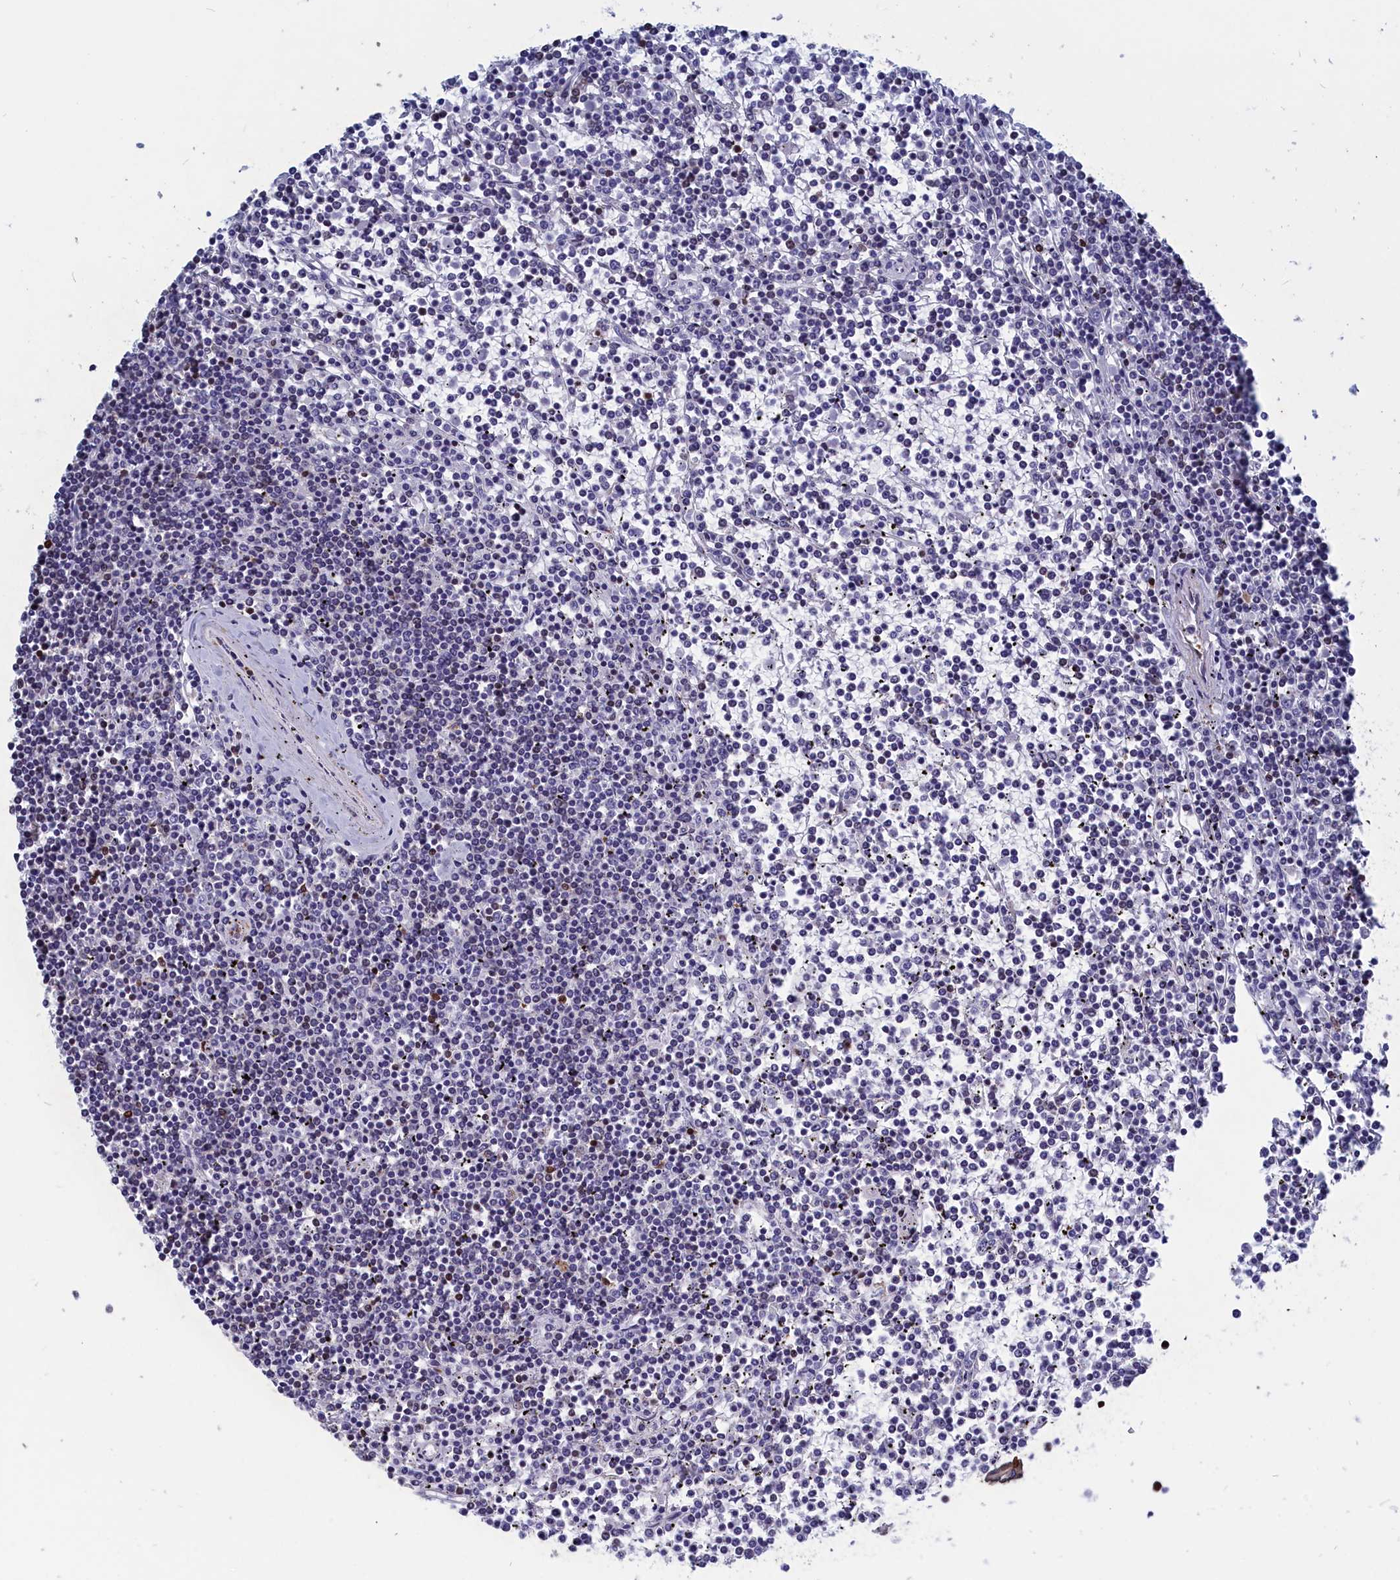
{"staining": {"intensity": "negative", "quantity": "none", "location": "none"}, "tissue": "lymphoma", "cell_type": "Tumor cells", "image_type": "cancer", "snomed": [{"axis": "morphology", "description": "Malignant lymphoma, non-Hodgkin's type, Low grade"}, {"axis": "topography", "description": "Spleen"}], "caption": "Malignant lymphoma, non-Hodgkin's type (low-grade) was stained to show a protein in brown. There is no significant expression in tumor cells.", "gene": "CRIP1", "patient": {"sex": "female", "age": 19}}